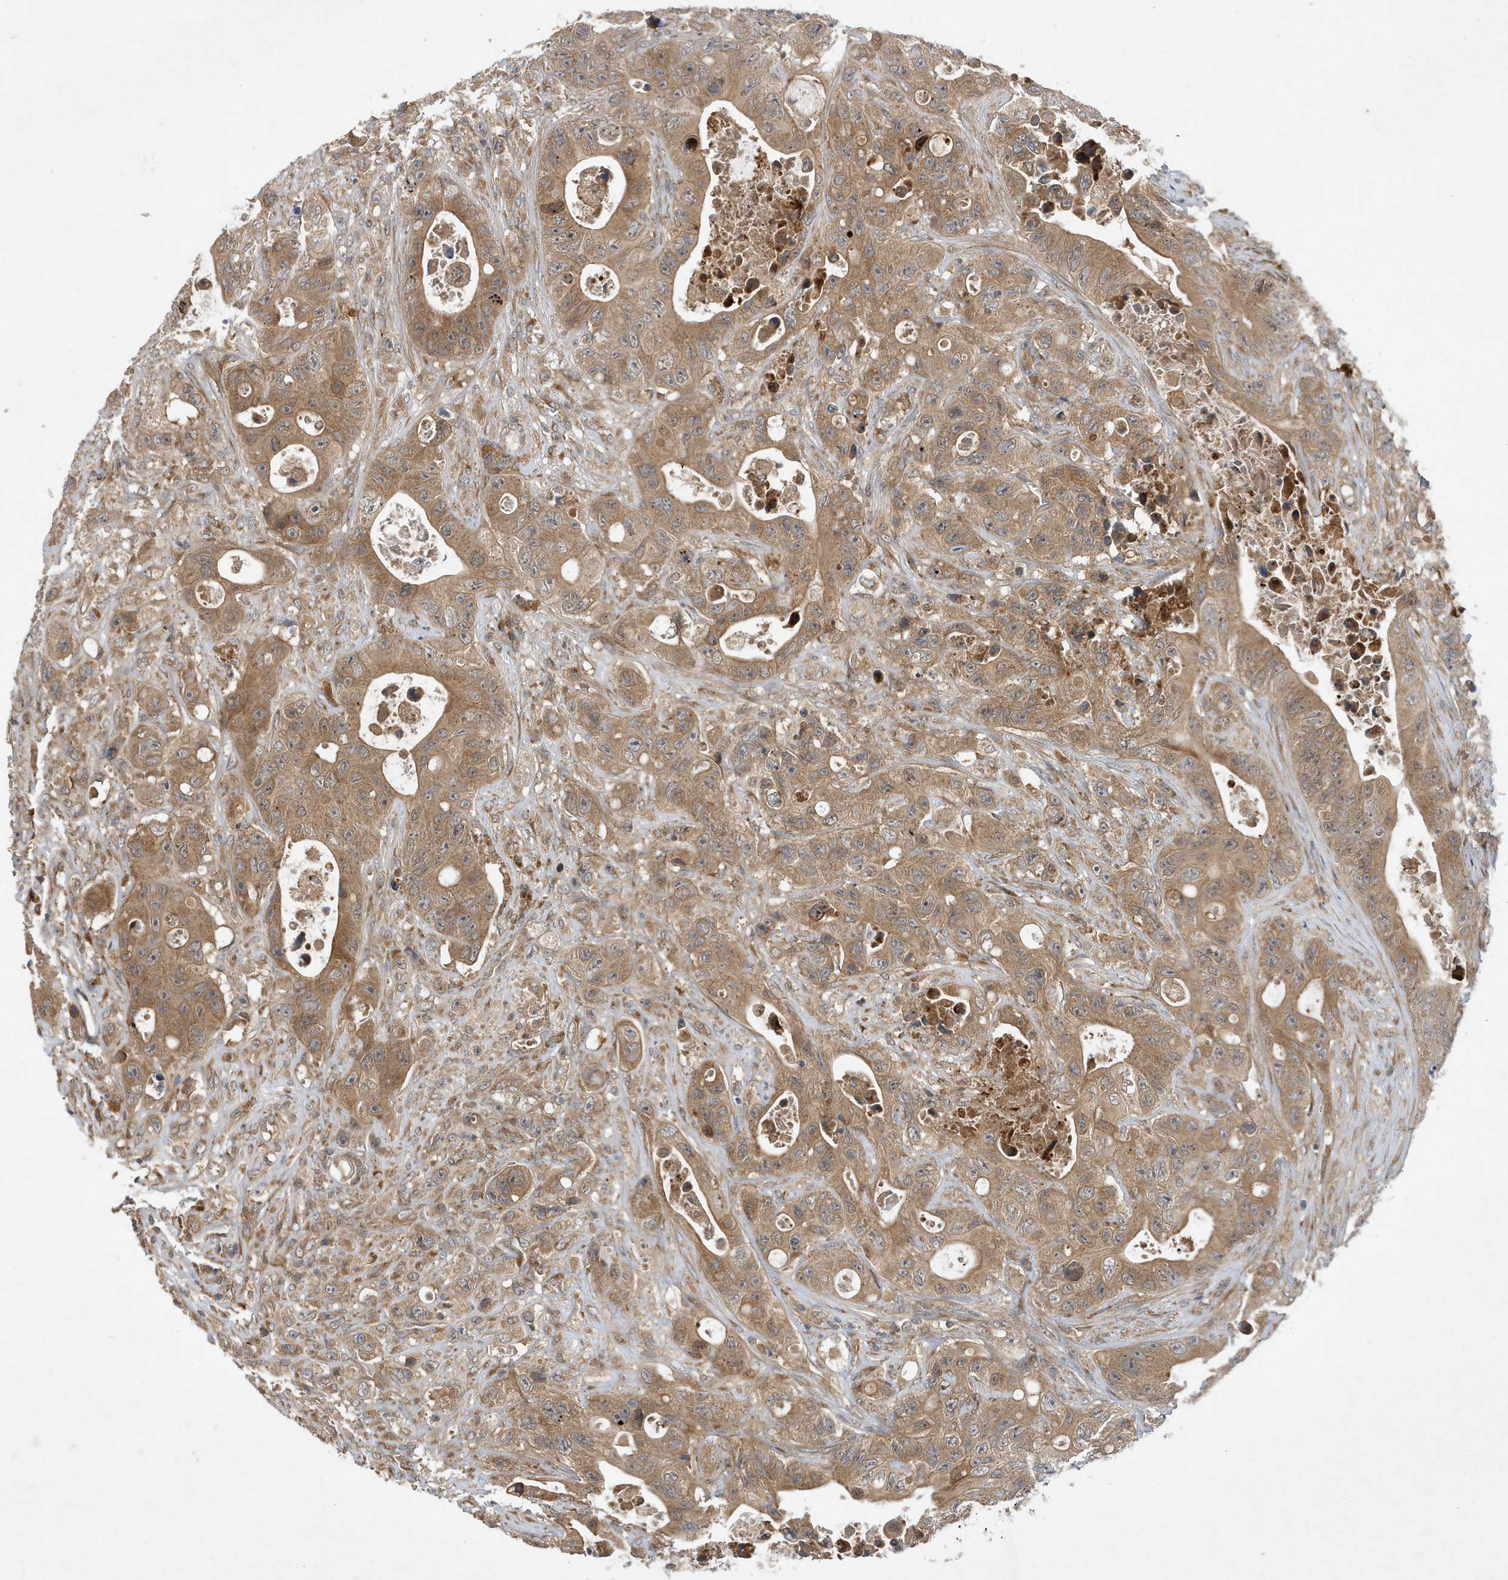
{"staining": {"intensity": "moderate", "quantity": ">75%", "location": "cytoplasmic/membranous"}, "tissue": "colorectal cancer", "cell_type": "Tumor cells", "image_type": "cancer", "snomed": [{"axis": "morphology", "description": "Adenocarcinoma, NOS"}, {"axis": "topography", "description": "Colon"}], "caption": "The immunohistochemical stain highlights moderate cytoplasmic/membranous staining in tumor cells of colorectal cancer (adenocarcinoma) tissue.", "gene": "LAPTM4A", "patient": {"sex": "female", "age": 46}}